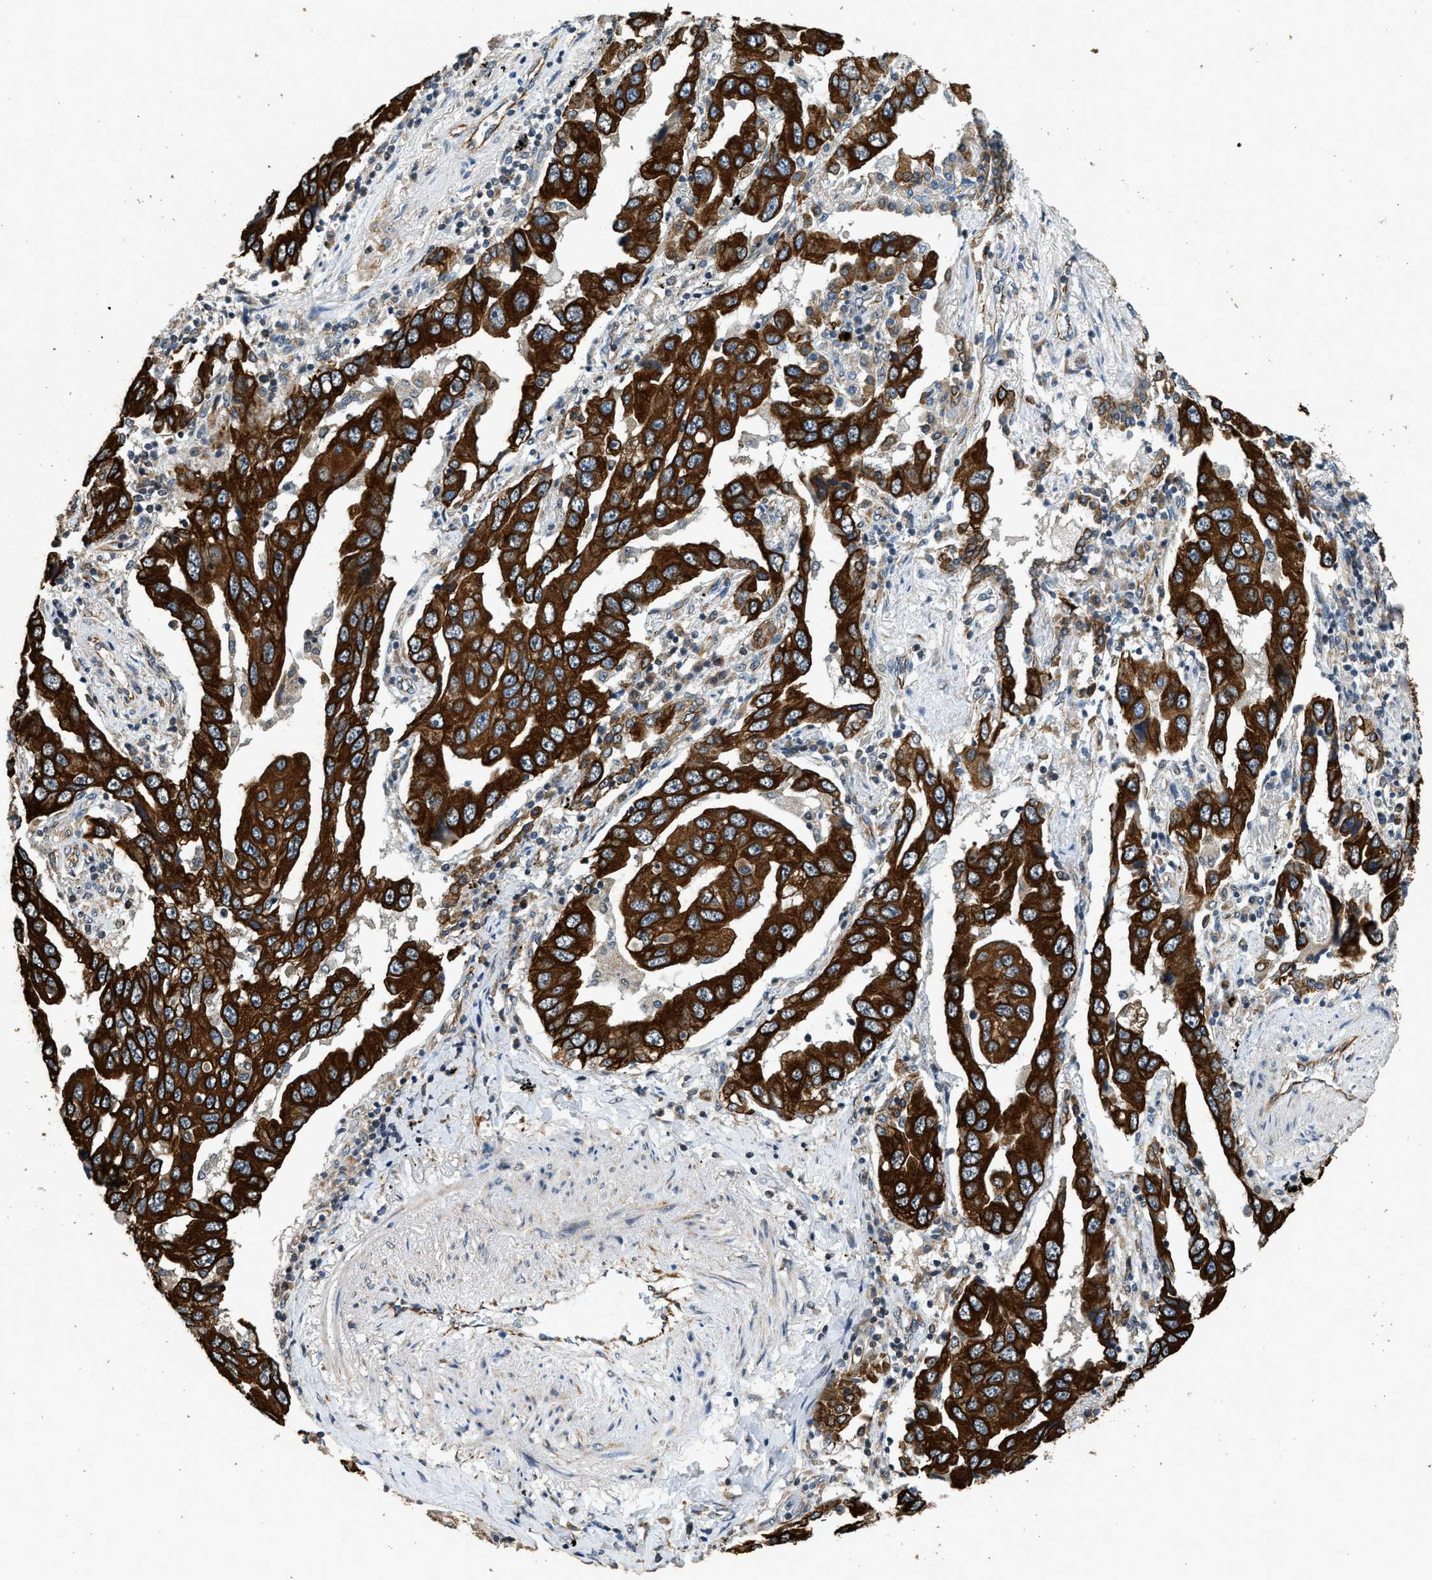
{"staining": {"intensity": "strong", "quantity": ">75%", "location": "cytoplasmic/membranous"}, "tissue": "lung cancer", "cell_type": "Tumor cells", "image_type": "cancer", "snomed": [{"axis": "morphology", "description": "Adenocarcinoma, NOS"}, {"axis": "topography", "description": "Lung"}], "caption": "Immunohistochemical staining of lung adenocarcinoma demonstrates high levels of strong cytoplasmic/membranous protein positivity in about >75% of tumor cells.", "gene": "PCLO", "patient": {"sex": "female", "age": 65}}